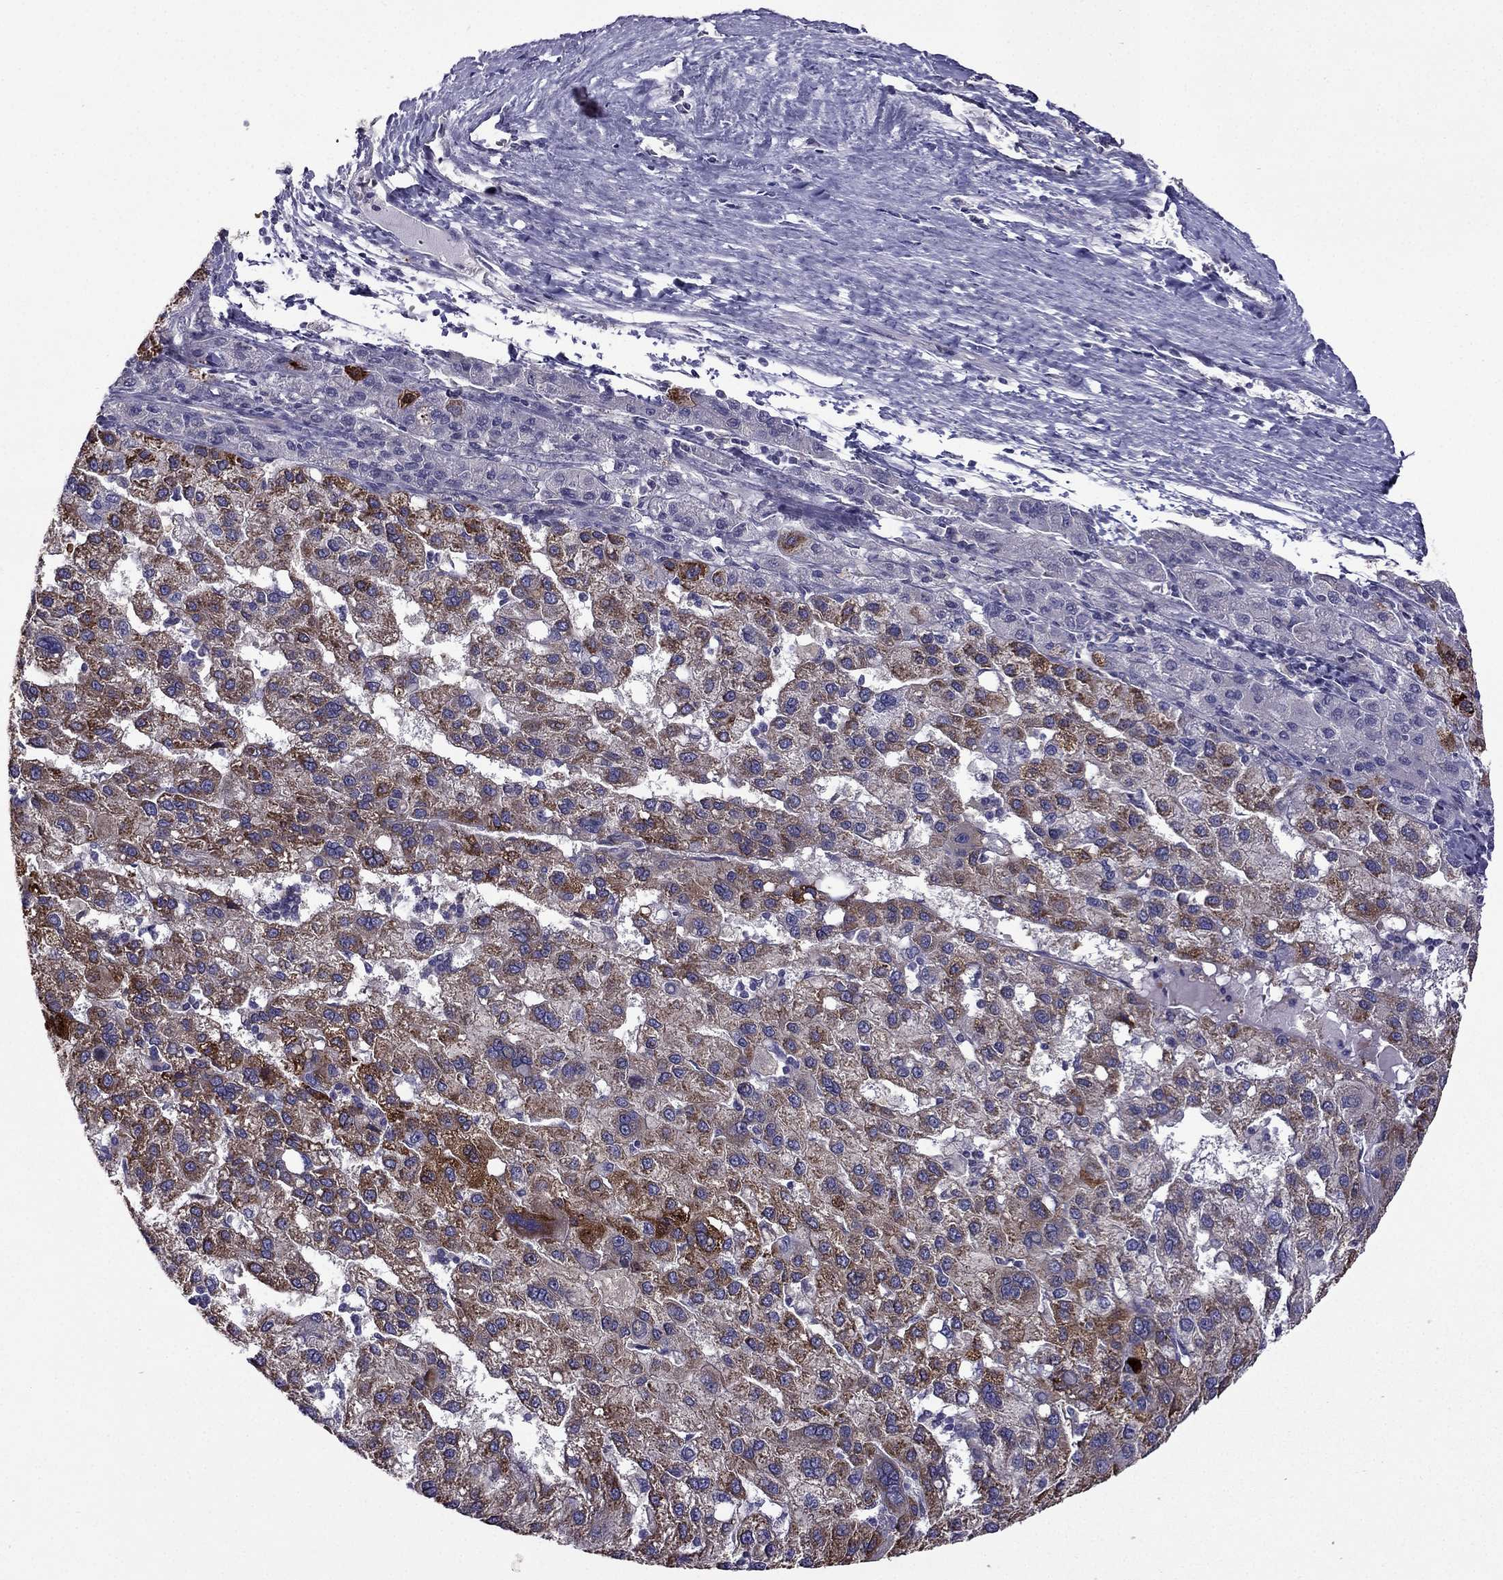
{"staining": {"intensity": "strong", "quantity": "25%-75%", "location": "cytoplasmic/membranous"}, "tissue": "liver cancer", "cell_type": "Tumor cells", "image_type": "cancer", "snomed": [{"axis": "morphology", "description": "Carcinoma, Hepatocellular, NOS"}, {"axis": "topography", "description": "Liver"}], "caption": "The micrograph shows immunohistochemical staining of liver cancer. There is strong cytoplasmic/membranous expression is identified in approximately 25%-75% of tumor cells.", "gene": "CDK5", "patient": {"sex": "female", "age": 82}}